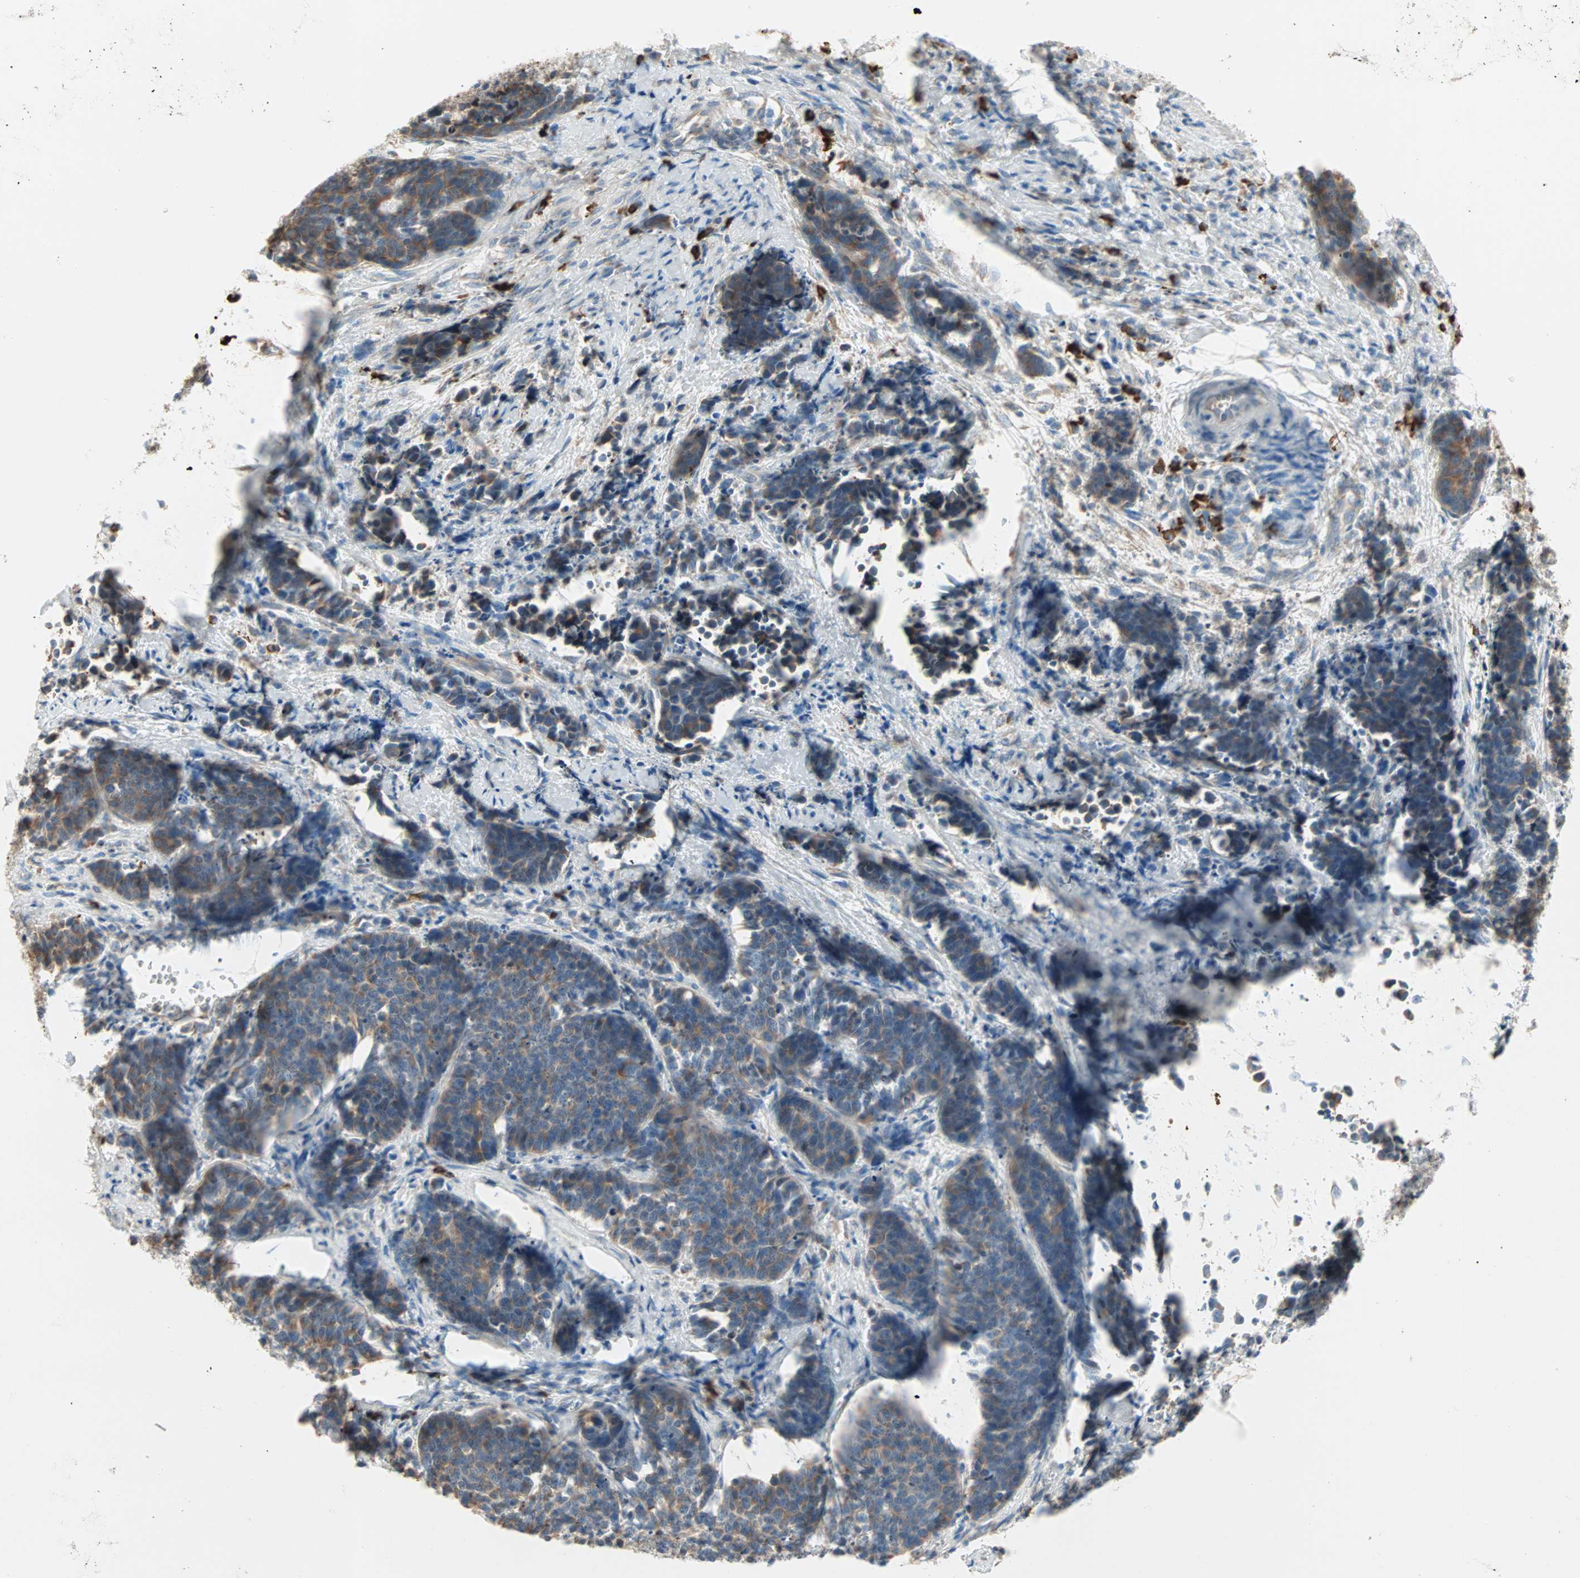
{"staining": {"intensity": "moderate", "quantity": ">75%", "location": "cytoplasmic/membranous"}, "tissue": "cervical cancer", "cell_type": "Tumor cells", "image_type": "cancer", "snomed": [{"axis": "morphology", "description": "Squamous cell carcinoma, NOS"}, {"axis": "topography", "description": "Cervix"}], "caption": "Squamous cell carcinoma (cervical) stained with a protein marker reveals moderate staining in tumor cells.", "gene": "PLCXD1", "patient": {"sex": "female", "age": 35}}